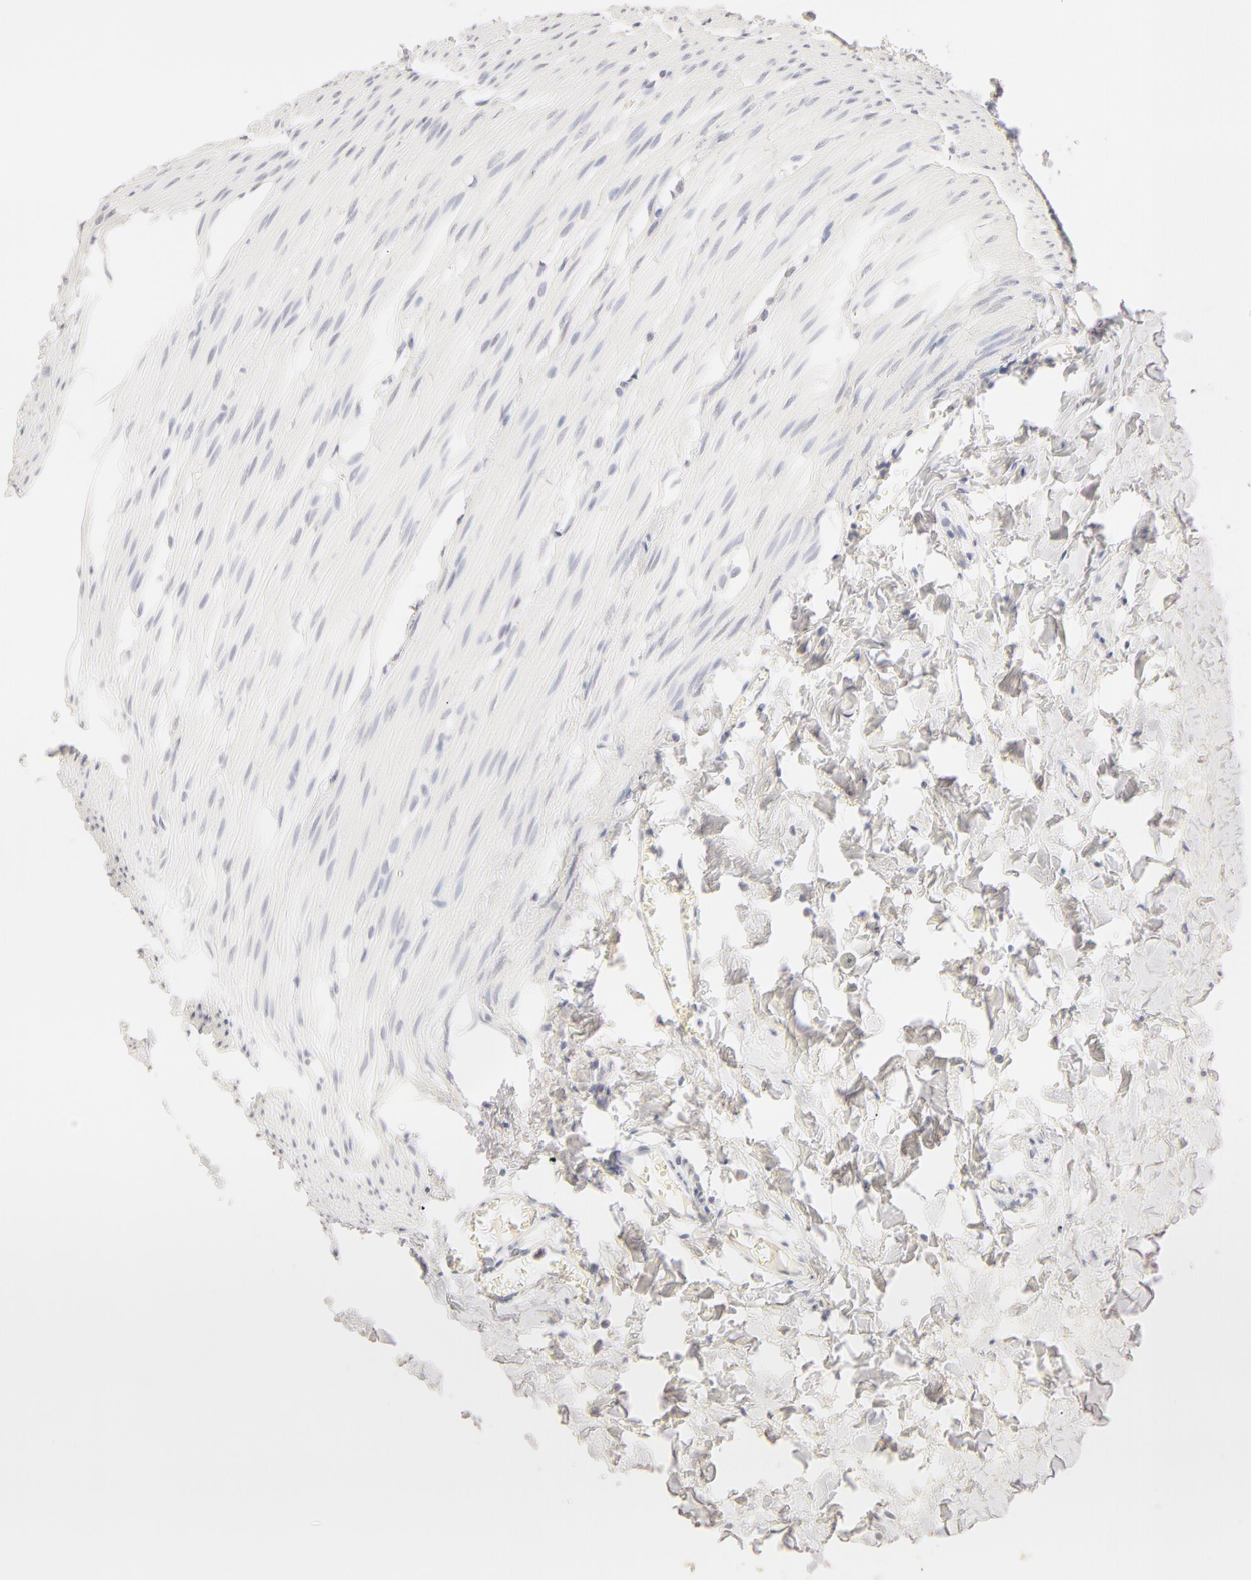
{"staining": {"intensity": "negative", "quantity": "none", "location": "none"}, "tissue": "colon", "cell_type": "Endothelial cells", "image_type": "normal", "snomed": [{"axis": "morphology", "description": "Normal tissue, NOS"}, {"axis": "topography", "description": "Colon"}], "caption": "Protein analysis of unremarkable colon displays no significant positivity in endothelial cells. The staining is performed using DAB brown chromogen with nuclei counter-stained in using hematoxylin.", "gene": "LGALS7B", "patient": {"sex": "male", "age": 1}}